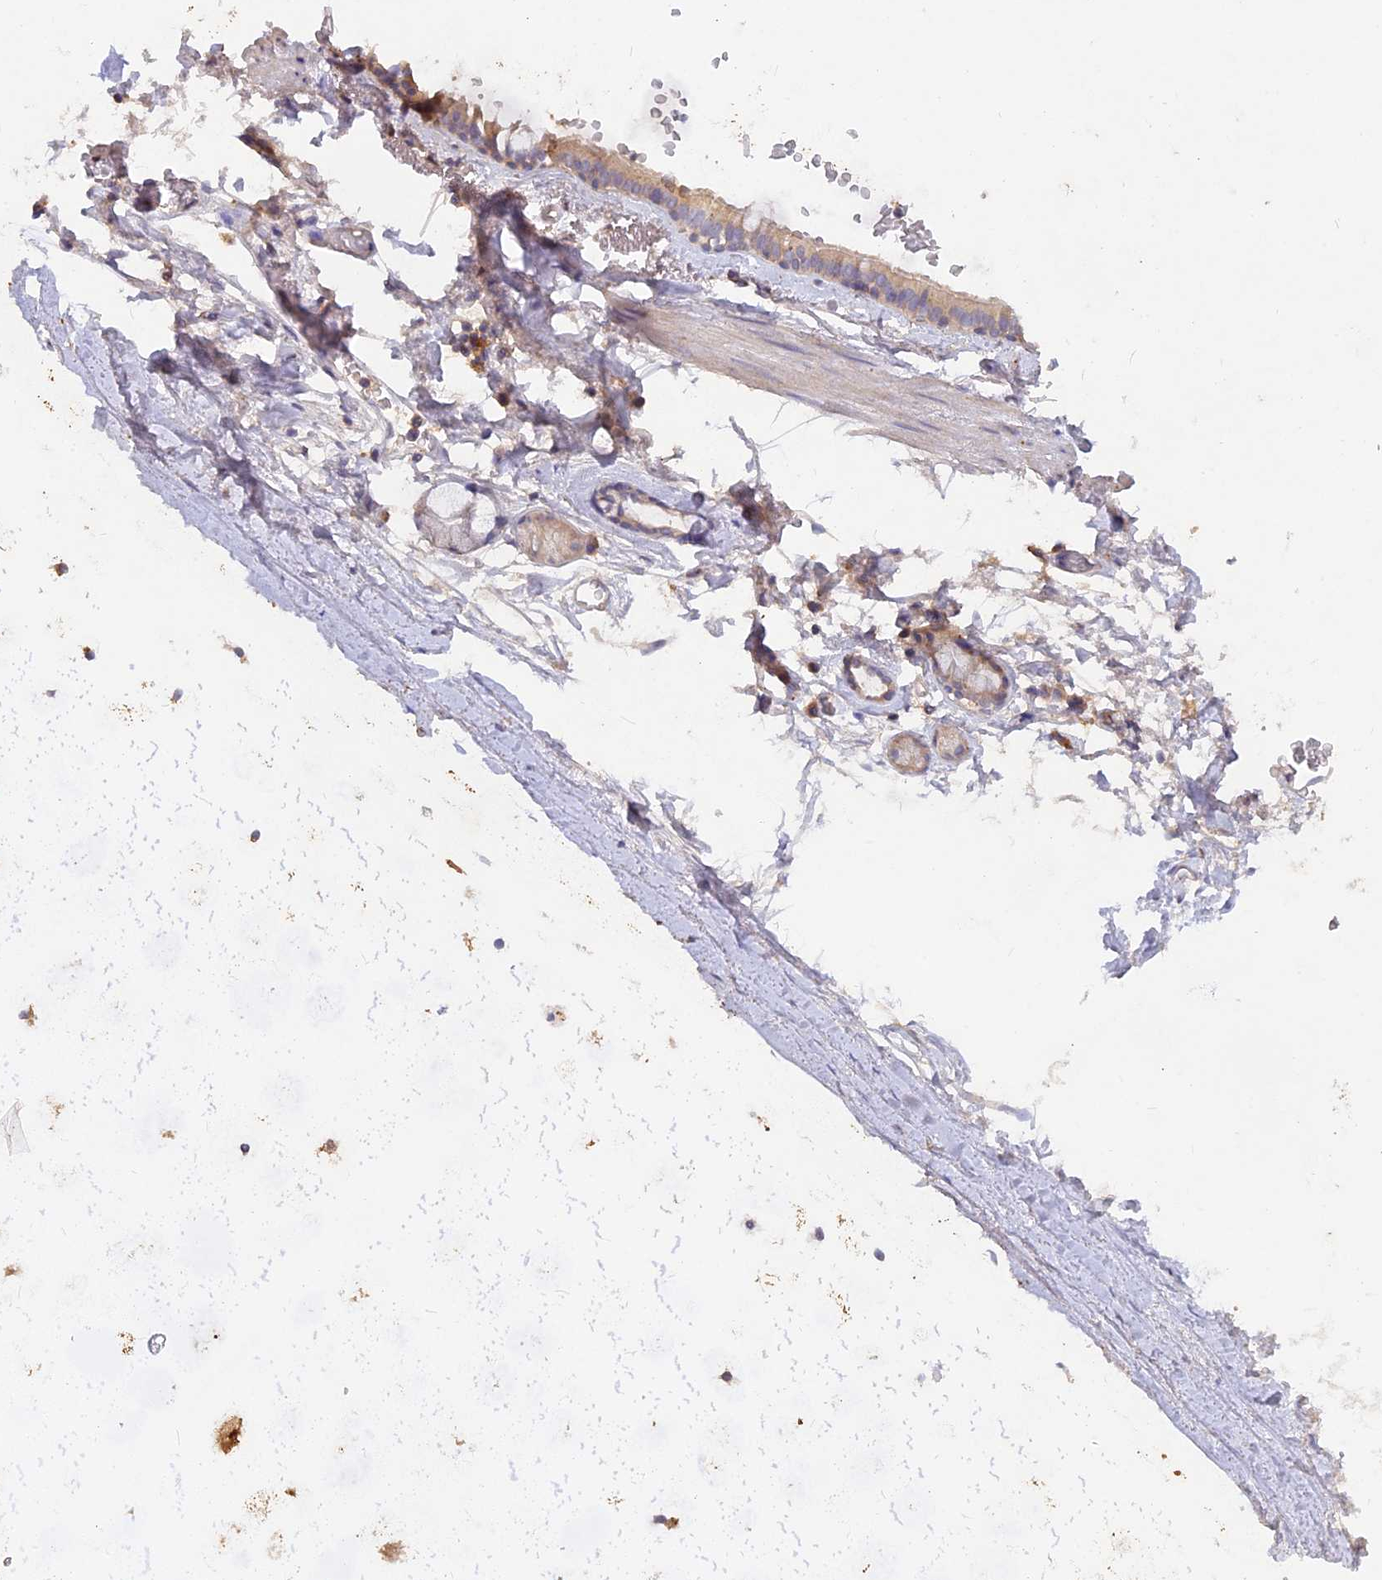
{"staining": {"intensity": "negative", "quantity": "none", "location": "none"}, "tissue": "adipose tissue", "cell_type": "Adipocytes", "image_type": "normal", "snomed": [{"axis": "morphology", "description": "Normal tissue, NOS"}, {"axis": "topography", "description": "Lymph node"}, {"axis": "topography", "description": "Bronchus"}], "caption": "The photomicrograph displays no staining of adipocytes in benign adipose tissue.", "gene": "SLC26A4", "patient": {"sex": "male", "age": 63}}